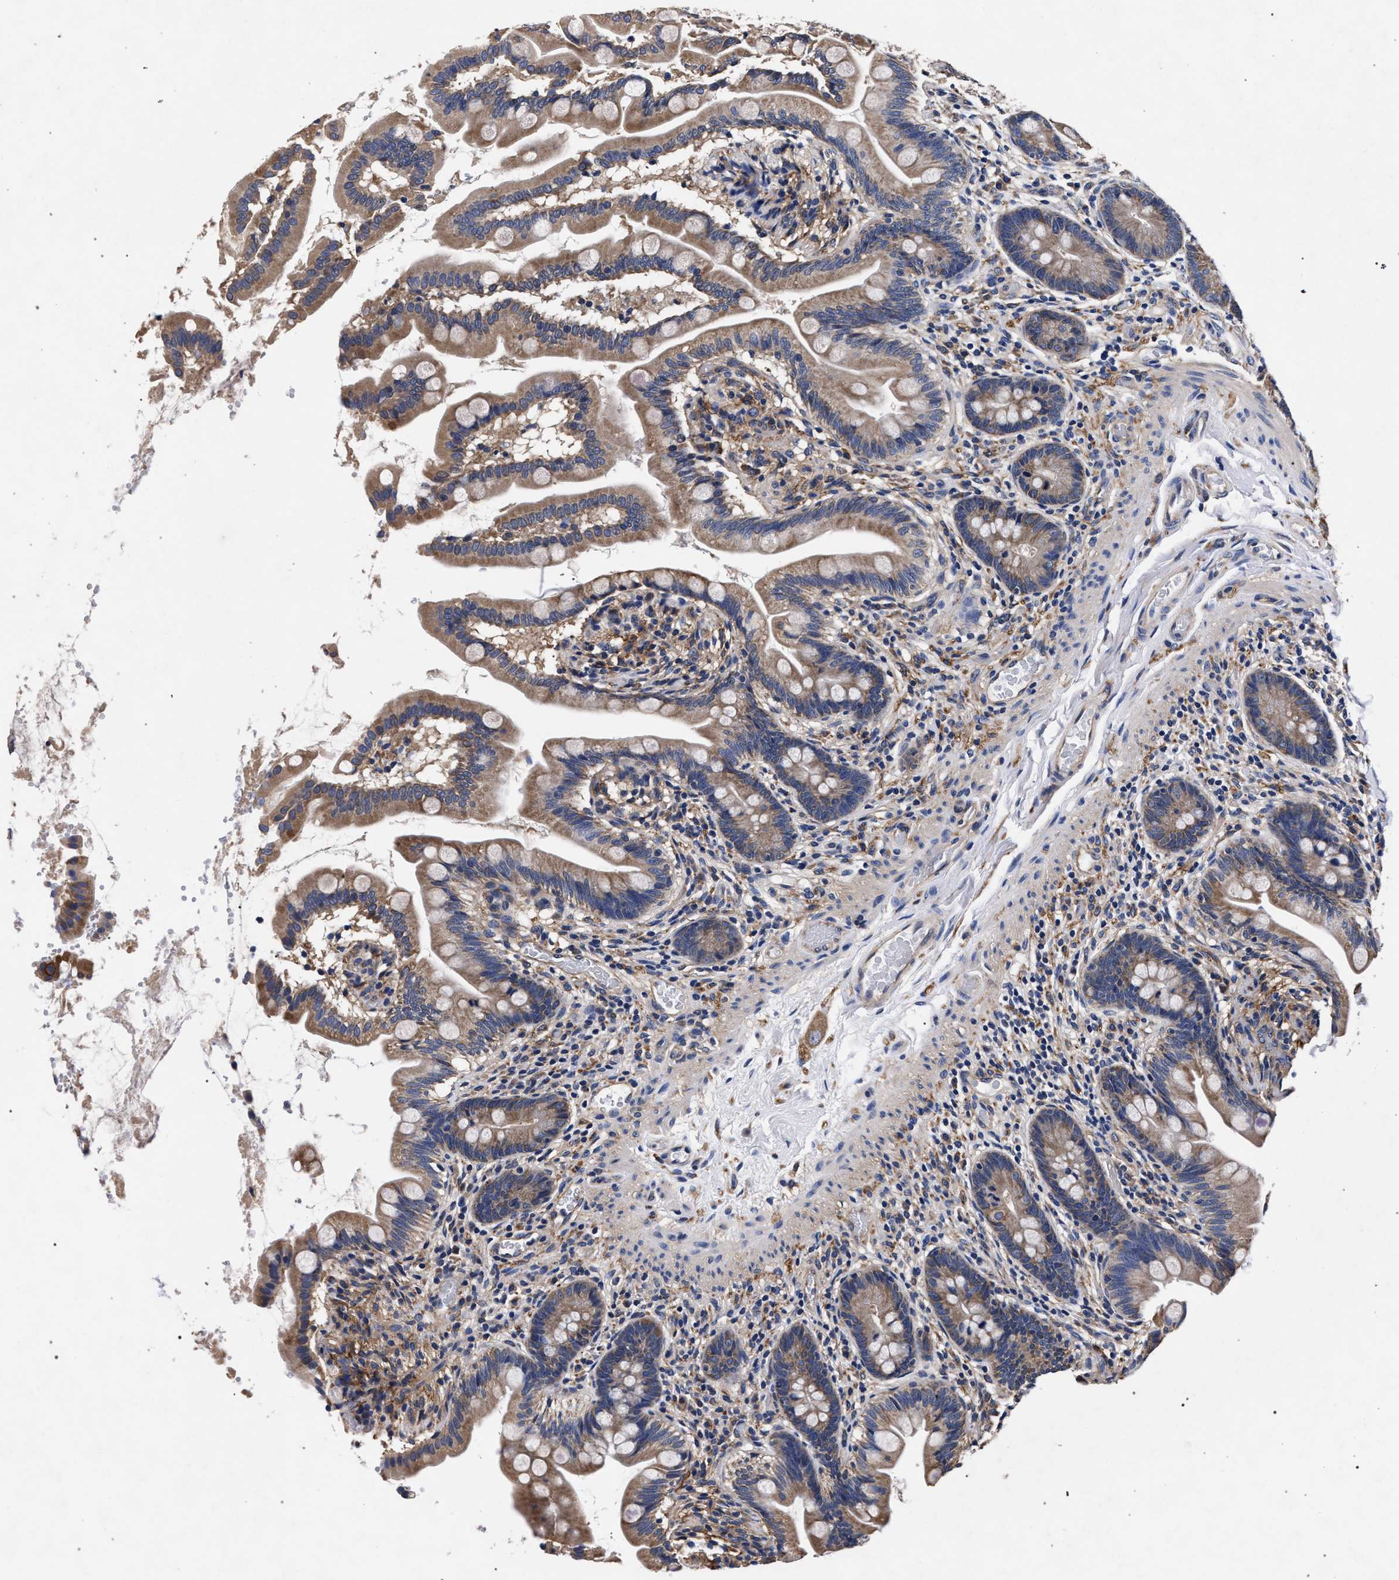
{"staining": {"intensity": "moderate", "quantity": ">75%", "location": "cytoplasmic/membranous"}, "tissue": "small intestine", "cell_type": "Glandular cells", "image_type": "normal", "snomed": [{"axis": "morphology", "description": "Normal tissue, NOS"}, {"axis": "topography", "description": "Small intestine"}], "caption": "Moderate cytoplasmic/membranous positivity is appreciated in approximately >75% of glandular cells in normal small intestine.", "gene": "CFAP95", "patient": {"sex": "female", "age": 56}}